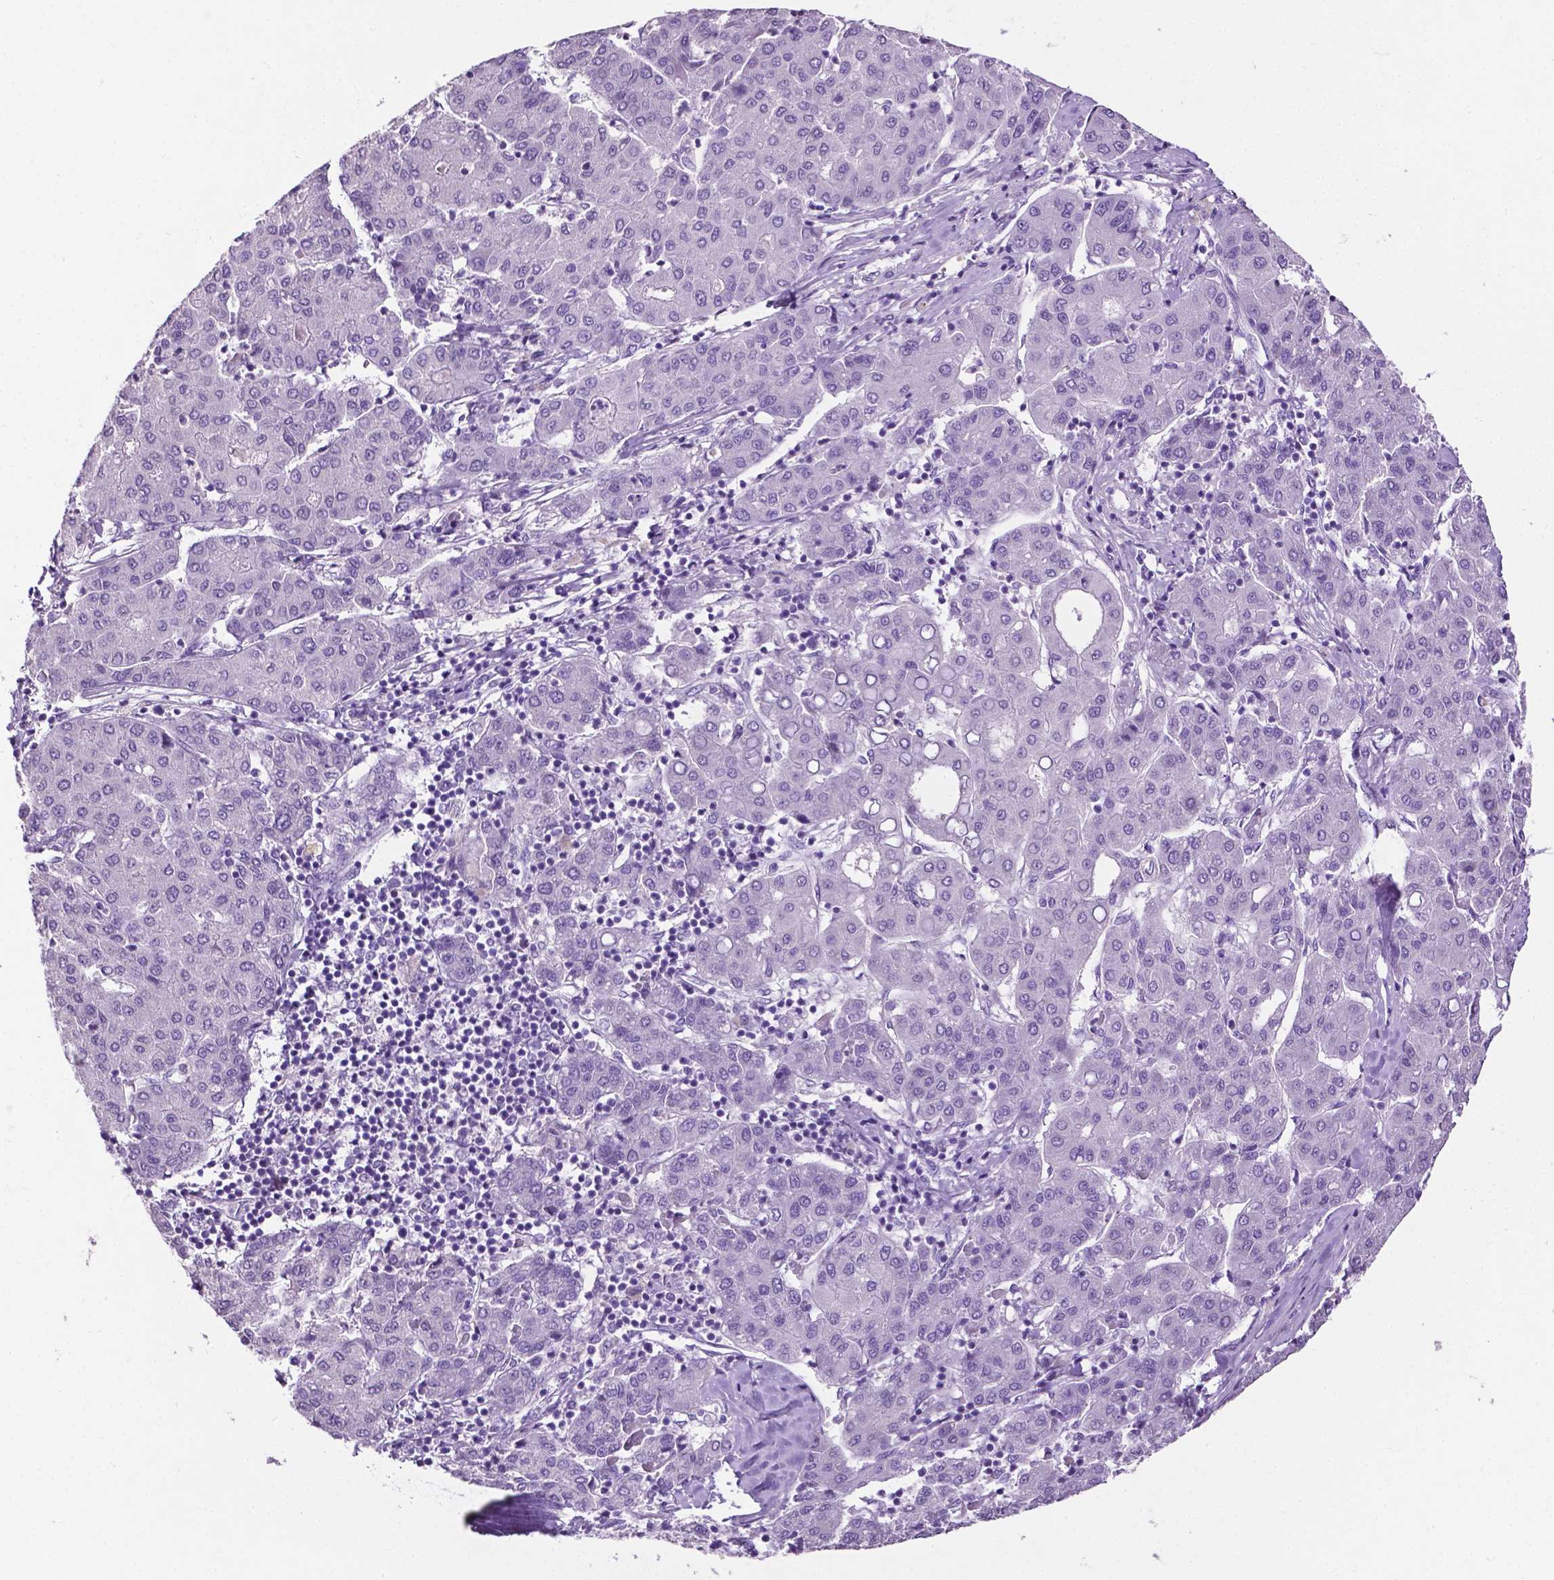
{"staining": {"intensity": "negative", "quantity": "none", "location": "none"}, "tissue": "liver cancer", "cell_type": "Tumor cells", "image_type": "cancer", "snomed": [{"axis": "morphology", "description": "Carcinoma, Hepatocellular, NOS"}, {"axis": "topography", "description": "Liver"}], "caption": "The histopathology image displays no significant expression in tumor cells of liver cancer (hepatocellular carcinoma).", "gene": "TACSTD2", "patient": {"sex": "male", "age": 65}}